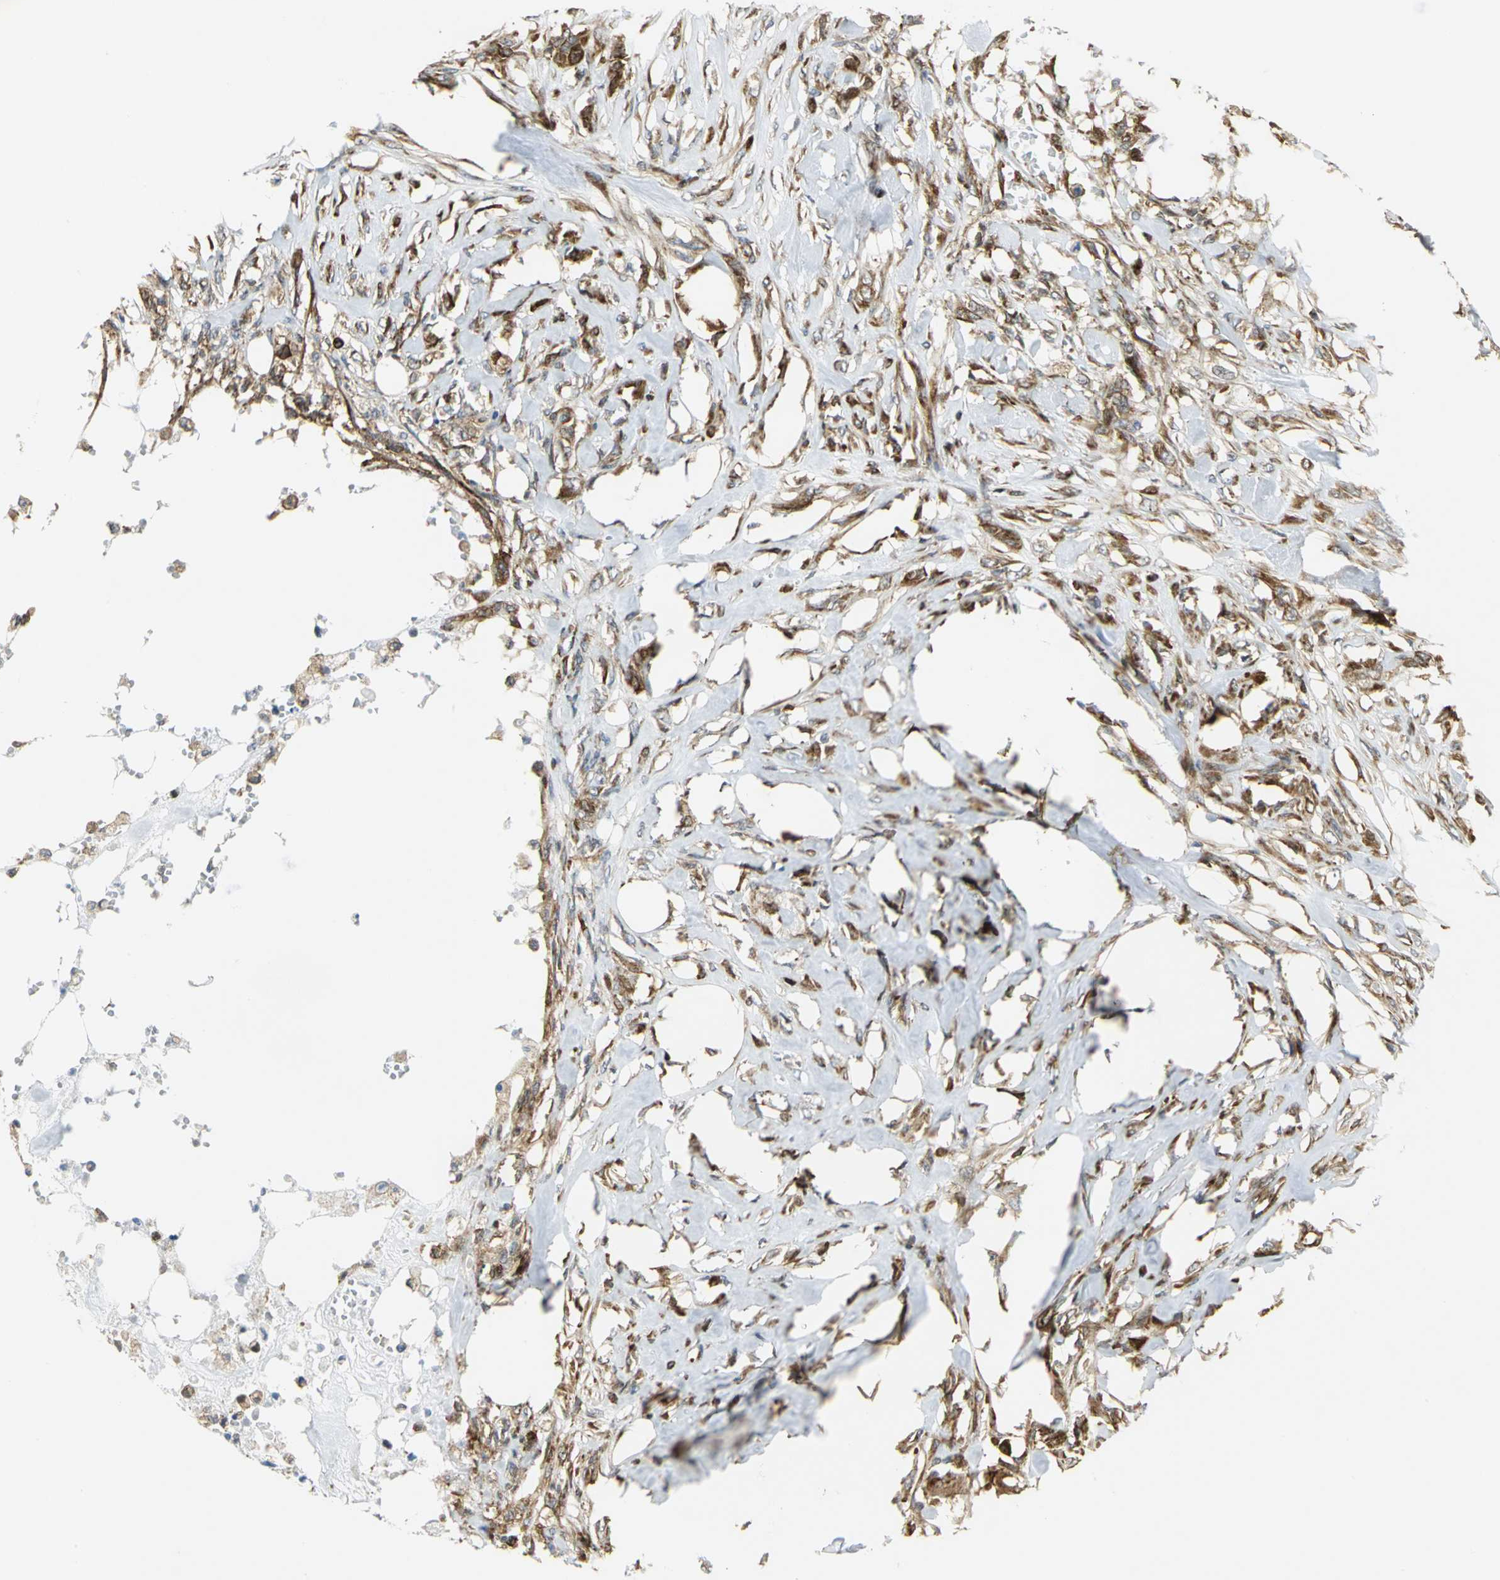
{"staining": {"intensity": "moderate", "quantity": ">75%", "location": "cytoplasmic/membranous"}, "tissue": "skin cancer", "cell_type": "Tumor cells", "image_type": "cancer", "snomed": [{"axis": "morphology", "description": "Normal tissue, NOS"}, {"axis": "morphology", "description": "Squamous cell carcinoma, NOS"}, {"axis": "topography", "description": "Skin"}], "caption": "The immunohistochemical stain shows moderate cytoplasmic/membranous staining in tumor cells of skin squamous cell carcinoma tissue.", "gene": "YBX1", "patient": {"sex": "female", "age": 59}}